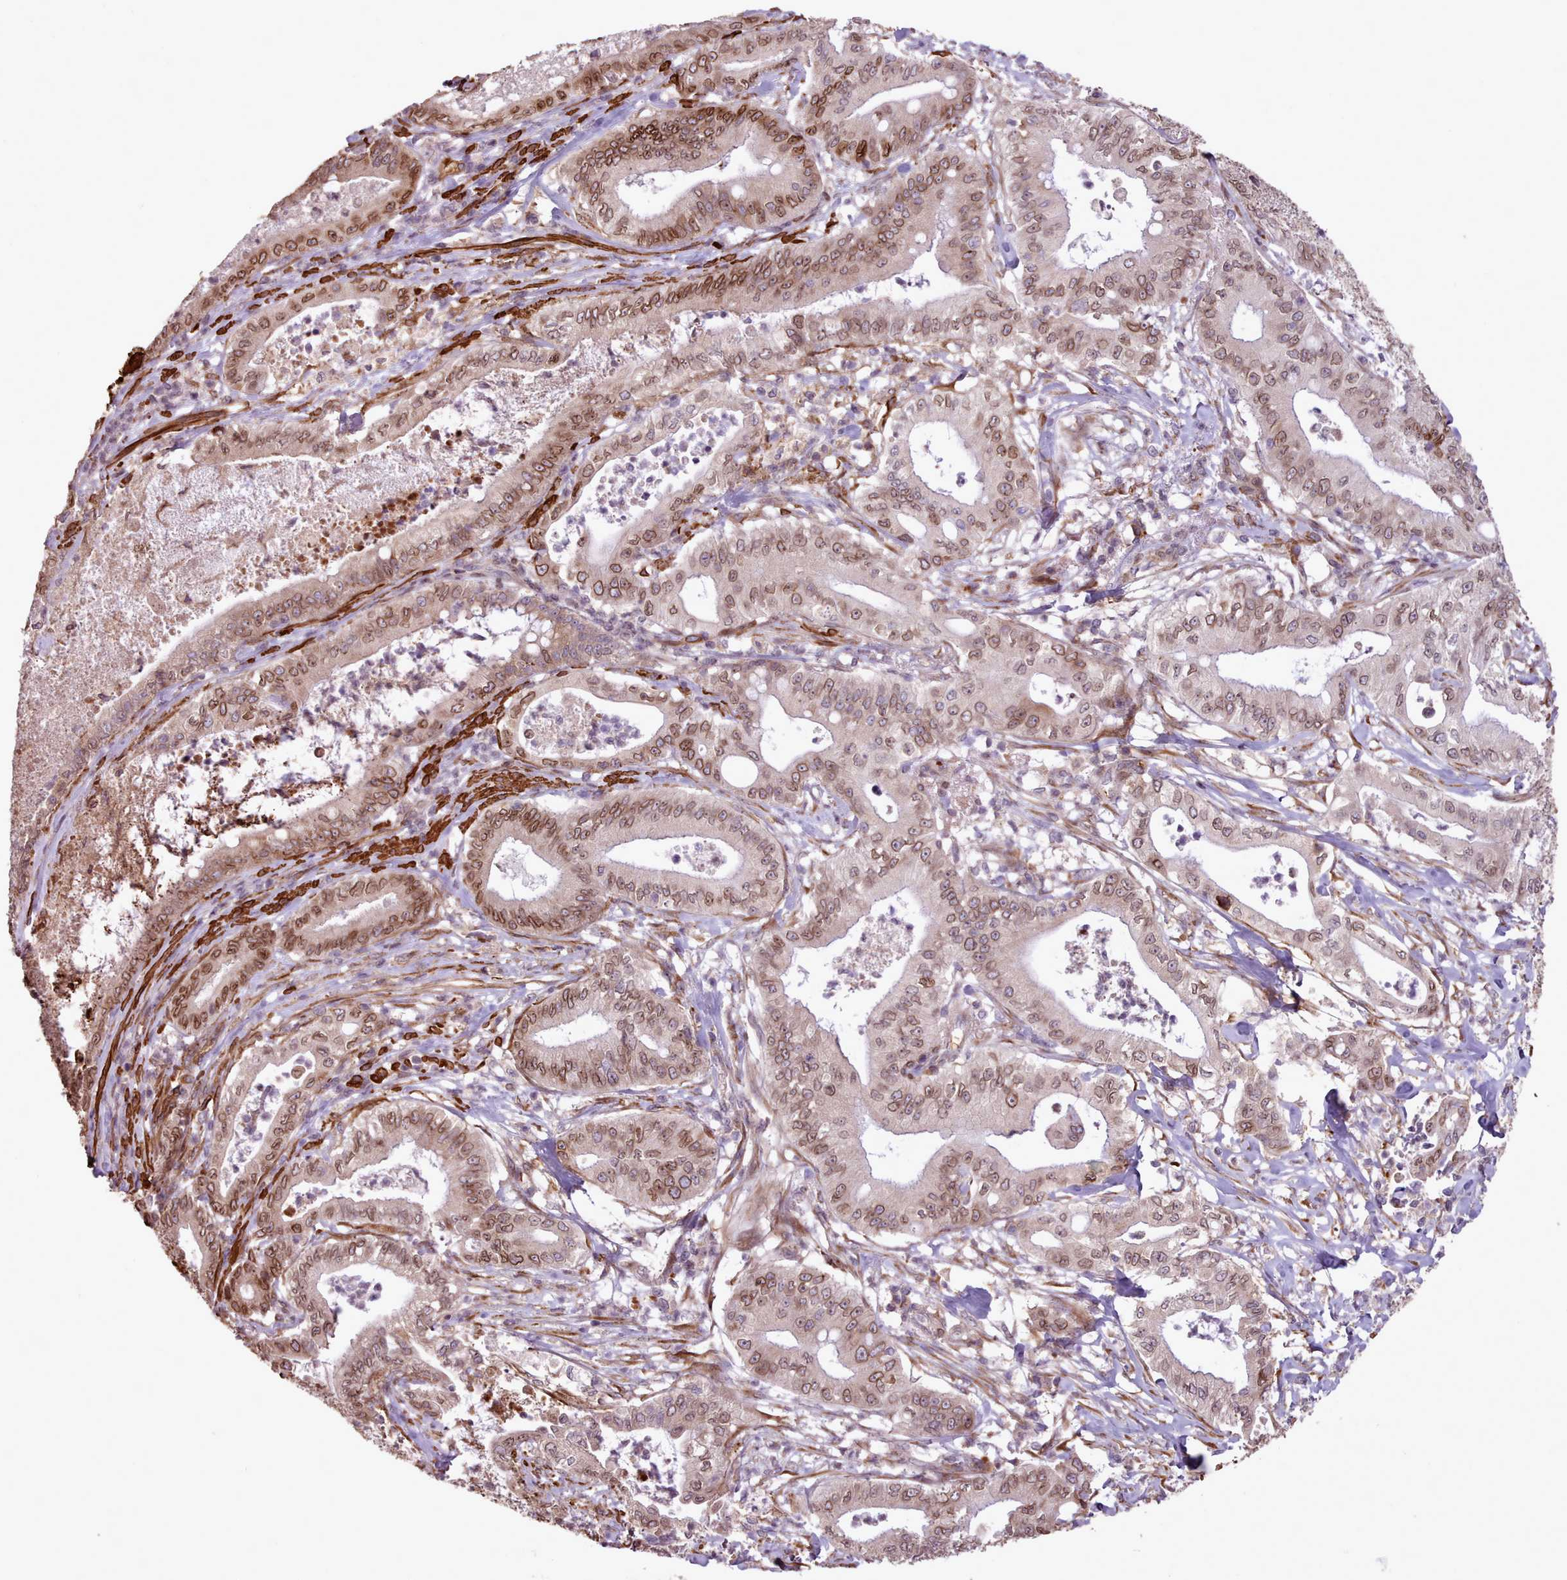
{"staining": {"intensity": "moderate", "quantity": ">75%", "location": "cytoplasmic/membranous,nuclear"}, "tissue": "pancreatic cancer", "cell_type": "Tumor cells", "image_type": "cancer", "snomed": [{"axis": "morphology", "description": "Adenocarcinoma, NOS"}, {"axis": "topography", "description": "Pancreas"}], "caption": "Immunohistochemistry (IHC) (DAB (3,3'-diaminobenzidine)) staining of pancreatic cancer (adenocarcinoma) shows moderate cytoplasmic/membranous and nuclear protein staining in about >75% of tumor cells.", "gene": "CABP1", "patient": {"sex": "male", "age": 71}}